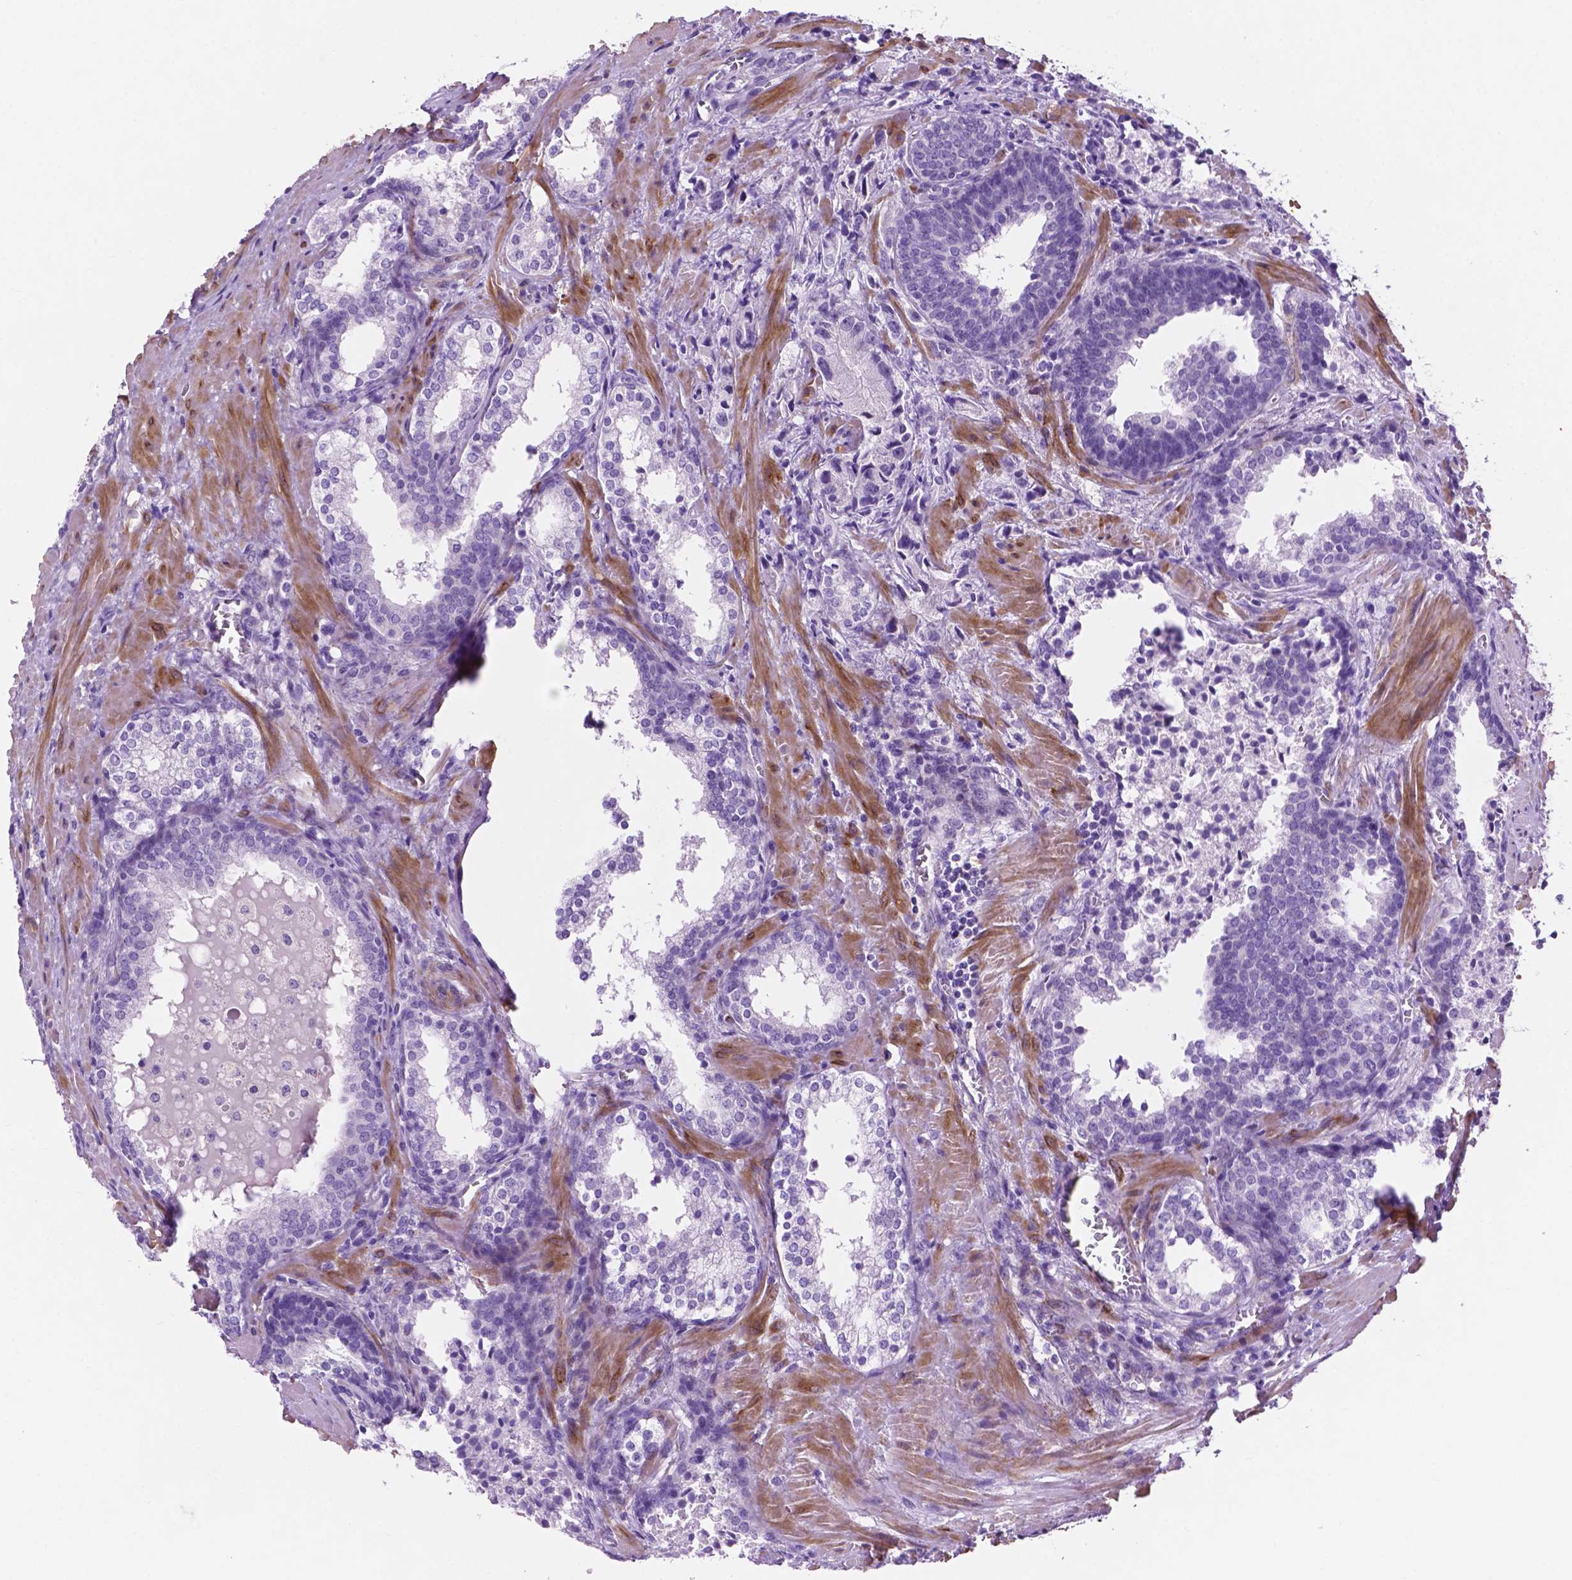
{"staining": {"intensity": "negative", "quantity": "none", "location": "none"}, "tissue": "prostate cancer", "cell_type": "Tumor cells", "image_type": "cancer", "snomed": [{"axis": "morphology", "description": "Adenocarcinoma, NOS"}, {"axis": "topography", "description": "Prostate and seminal vesicle, NOS"}], "caption": "High power microscopy photomicrograph of an IHC image of adenocarcinoma (prostate), revealing no significant positivity in tumor cells.", "gene": "ASPG", "patient": {"sex": "male", "age": 63}}